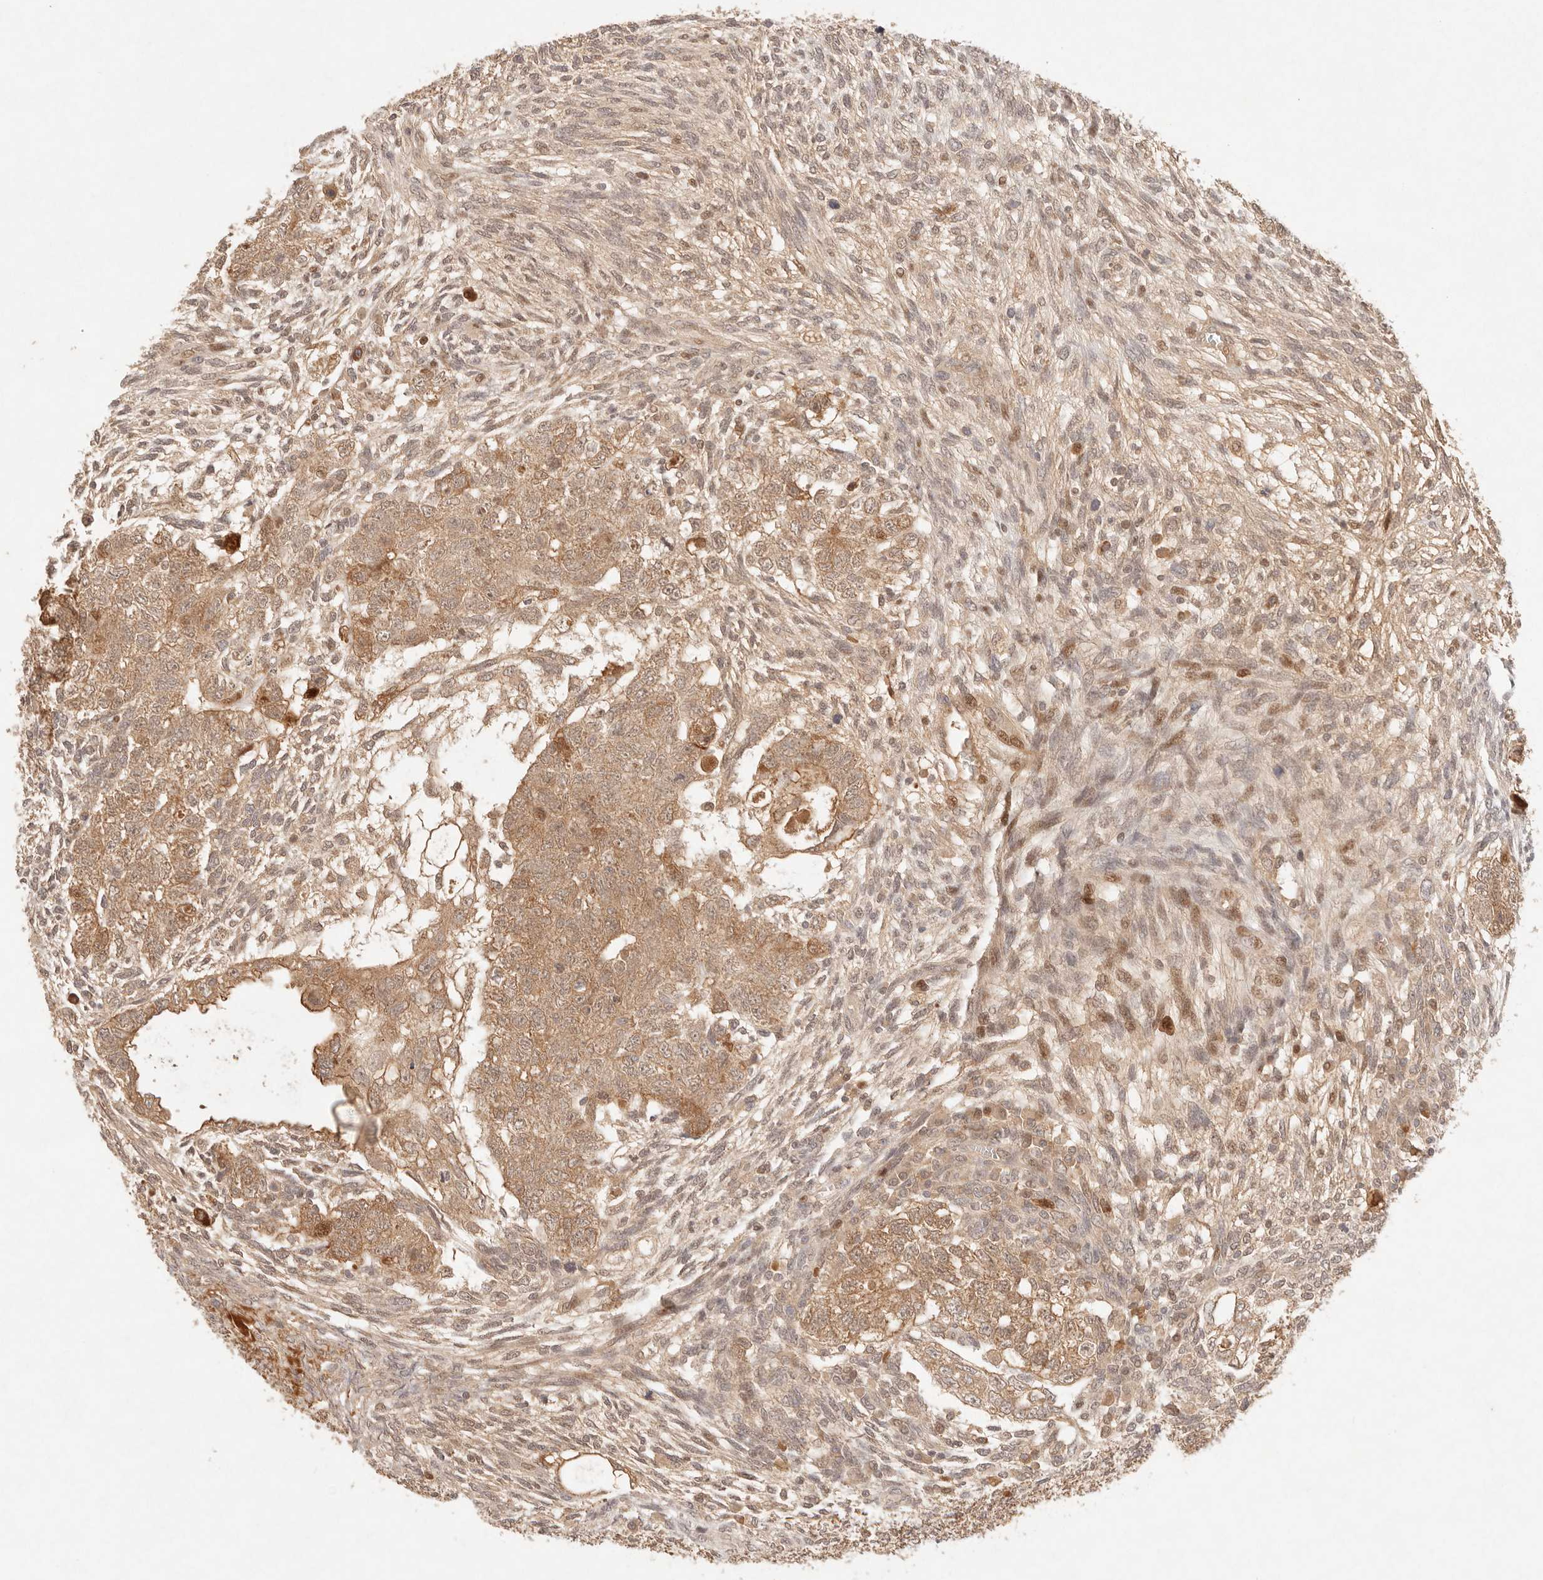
{"staining": {"intensity": "moderate", "quantity": ">75%", "location": "cytoplasmic/membranous"}, "tissue": "testis cancer", "cell_type": "Tumor cells", "image_type": "cancer", "snomed": [{"axis": "morphology", "description": "Carcinoma, Embryonal, NOS"}, {"axis": "topography", "description": "Testis"}], "caption": "Embryonal carcinoma (testis) stained for a protein exhibits moderate cytoplasmic/membranous positivity in tumor cells.", "gene": "PHLDA3", "patient": {"sex": "male", "age": 37}}